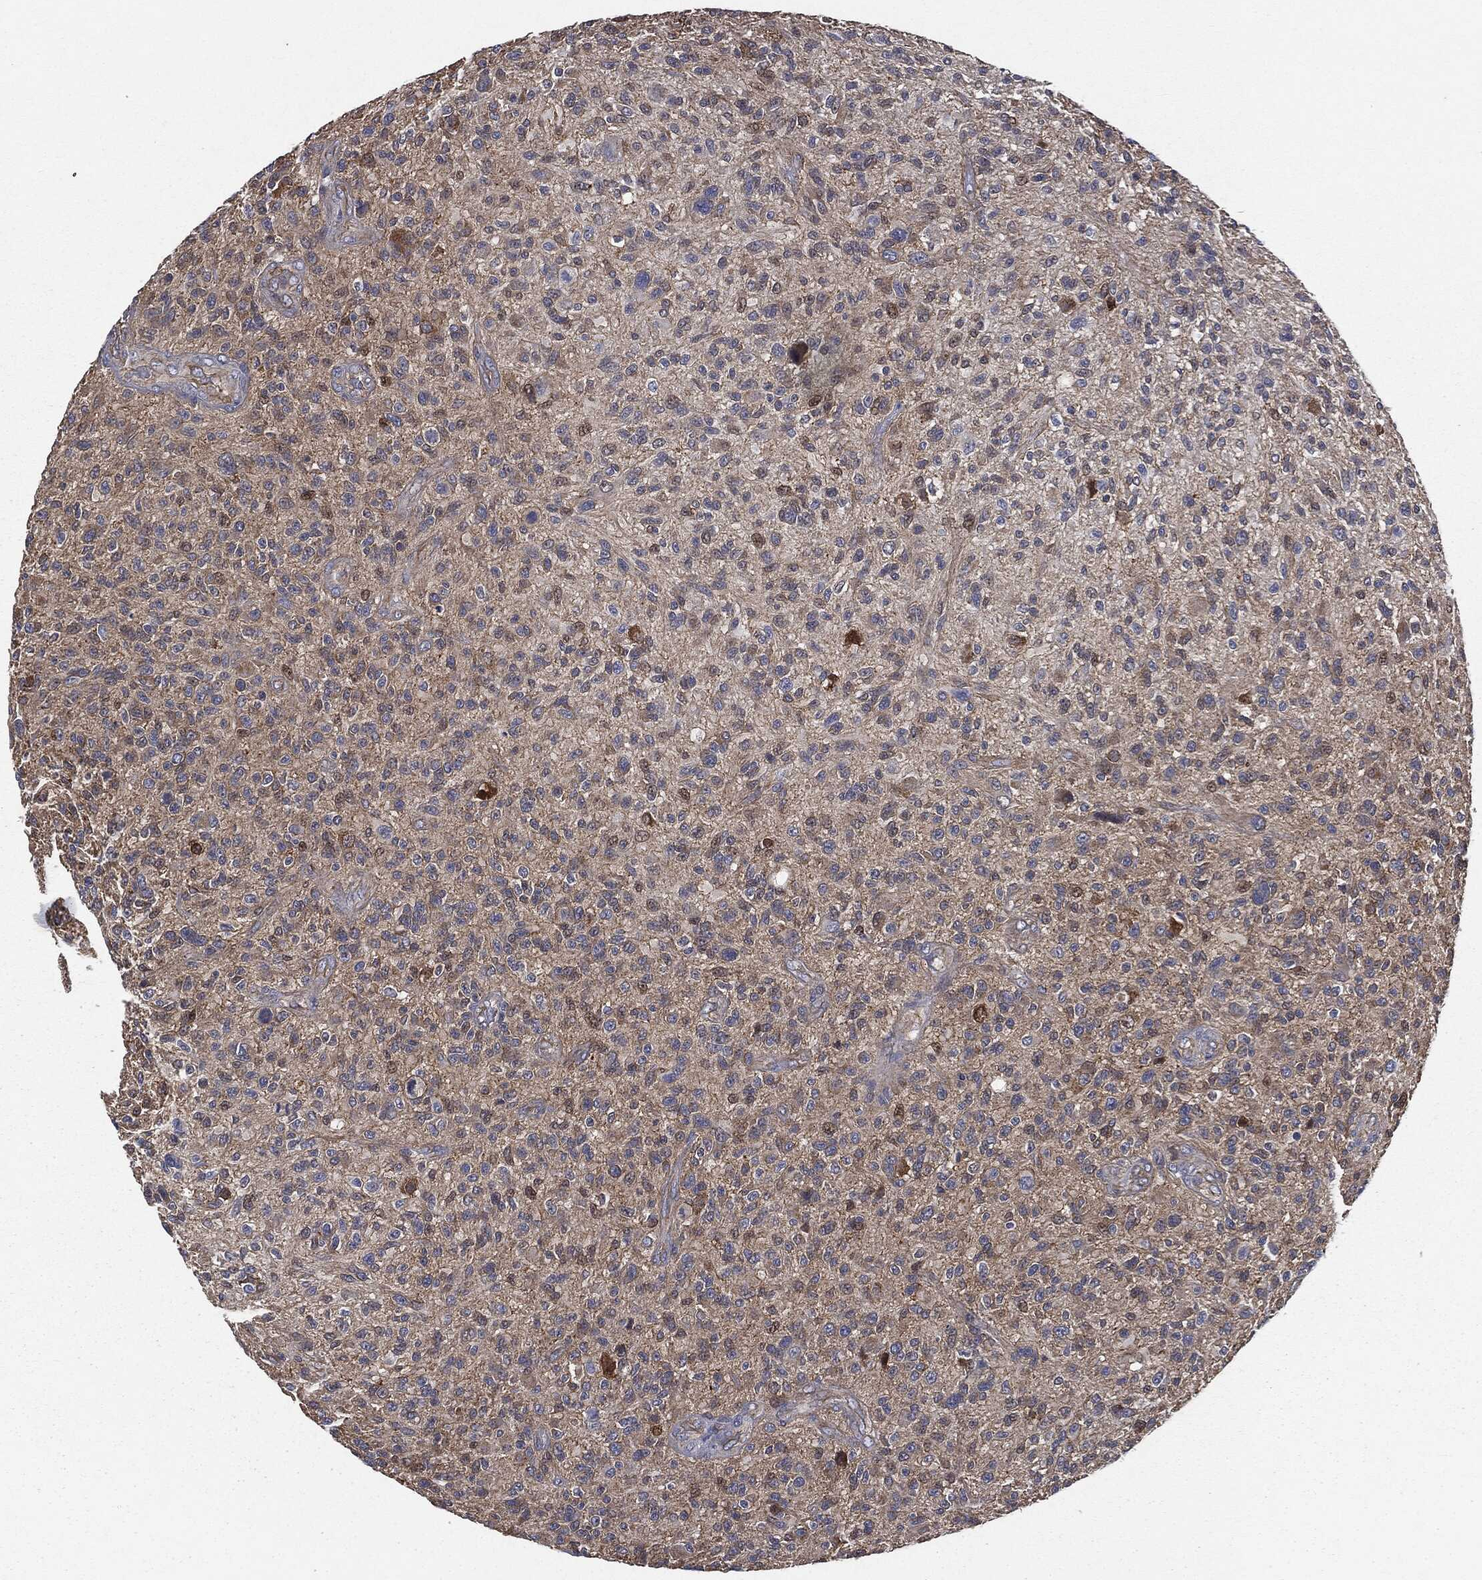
{"staining": {"intensity": "negative", "quantity": "none", "location": "none"}, "tissue": "glioma", "cell_type": "Tumor cells", "image_type": "cancer", "snomed": [{"axis": "morphology", "description": "Glioma, malignant, High grade"}, {"axis": "topography", "description": "Brain"}], "caption": "This is an immunohistochemistry (IHC) micrograph of glioma. There is no staining in tumor cells.", "gene": "EPS15L1", "patient": {"sex": "male", "age": 47}}